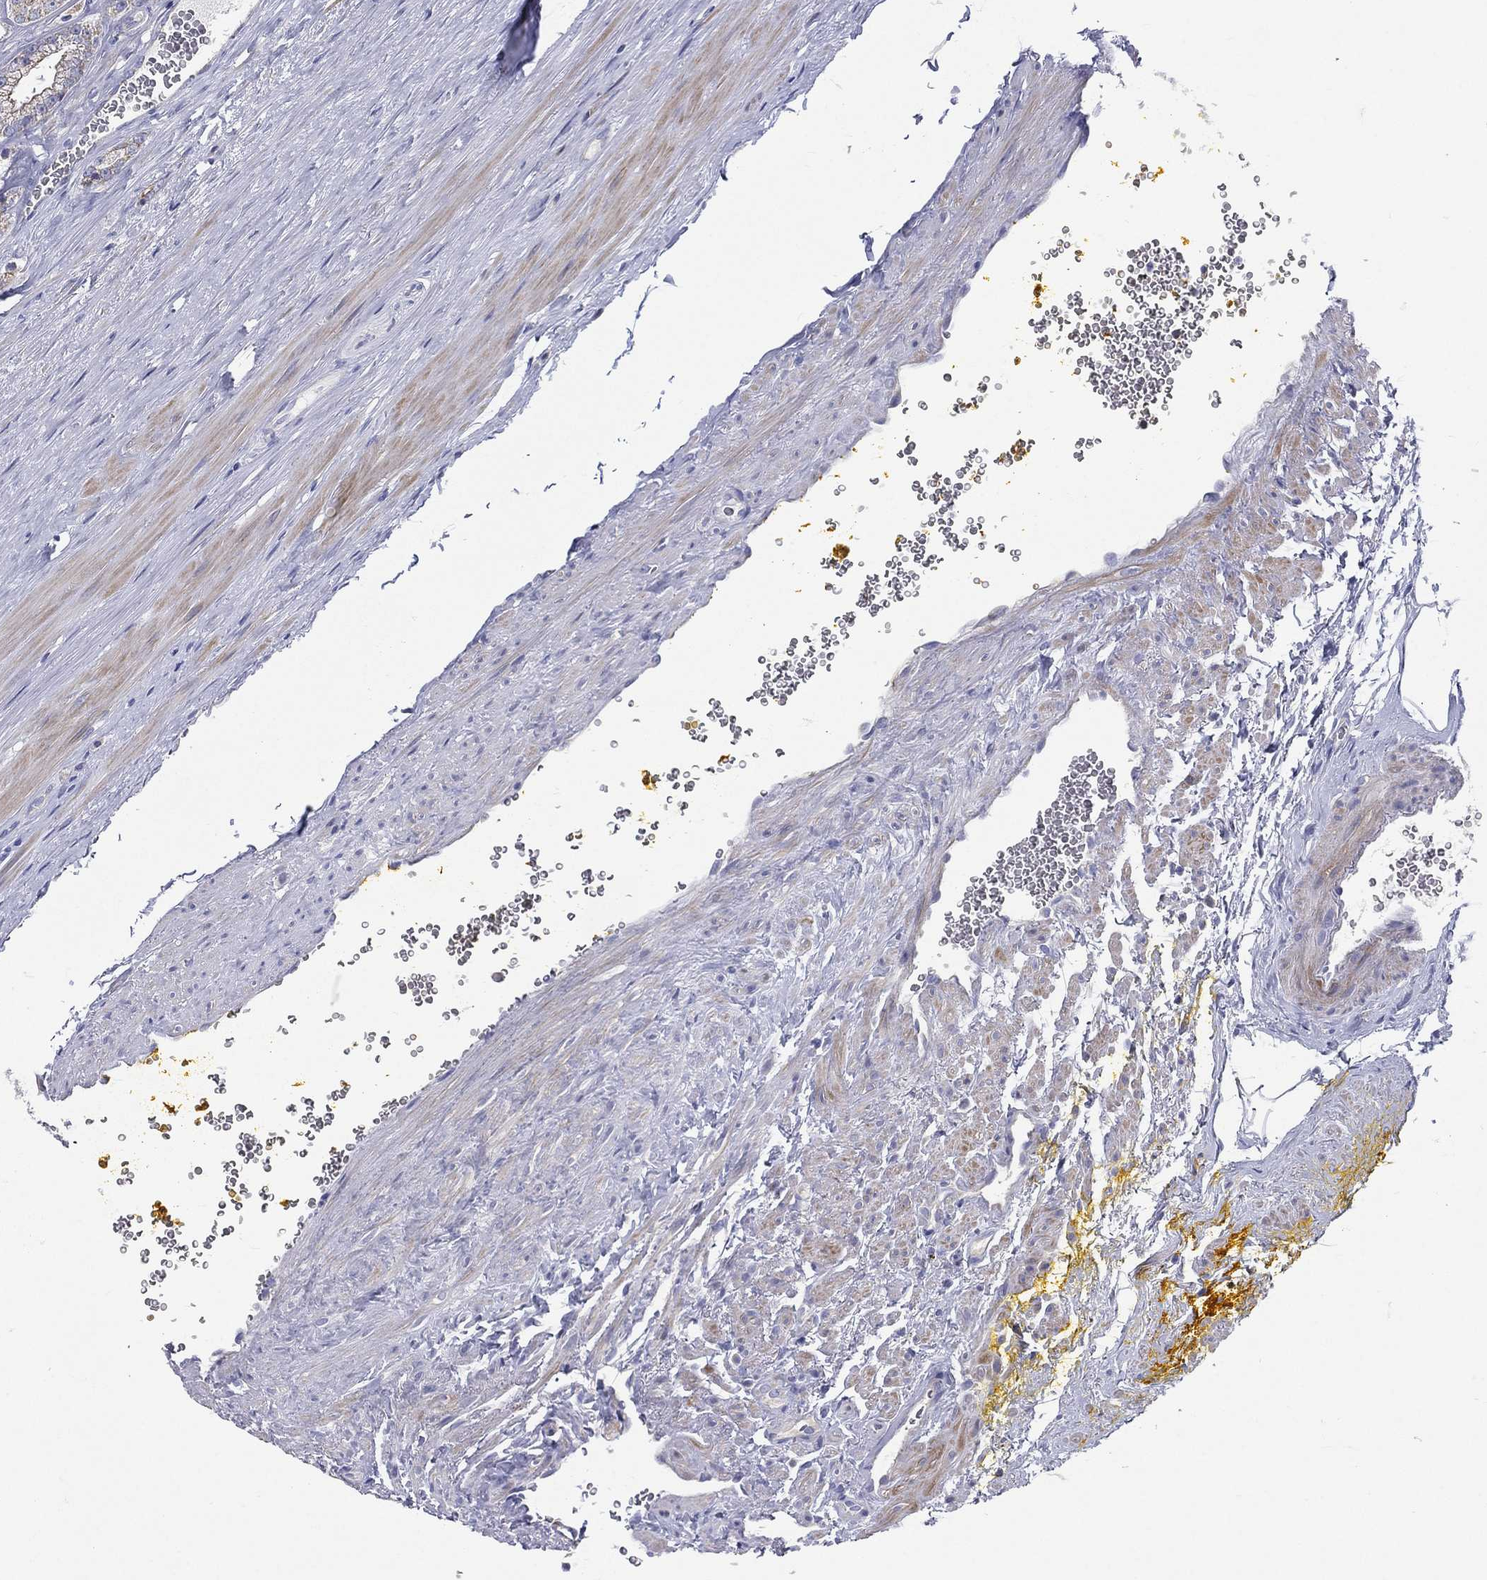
{"staining": {"intensity": "strong", "quantity": "25%-75%", "location": "cytoplasmic/membranous"}, "tissue": "prostate cancer", "cell_type": "Tumor cells", "image_type": "cancer", "snomed": [{"axis": "morphology", "description": "Adenocarcinoma, NOS"}, {"axis": "topography", "description": "Prostate"}], "caption": "Protein staining by immunohistochemistry (IHC) exhibits strong cytoplasmic/membranous expression in about 25%-75% of tumor cells in prostate cancer (adenocarcinoma). (Stains: DAB (3,3'-diaminobenzidine) in brown, nuclei in blue, Microscopy: brightfield microscopy at high magnification).", "gene": "PWWP3A", "patient": {"sex": "male", "age": 67}}